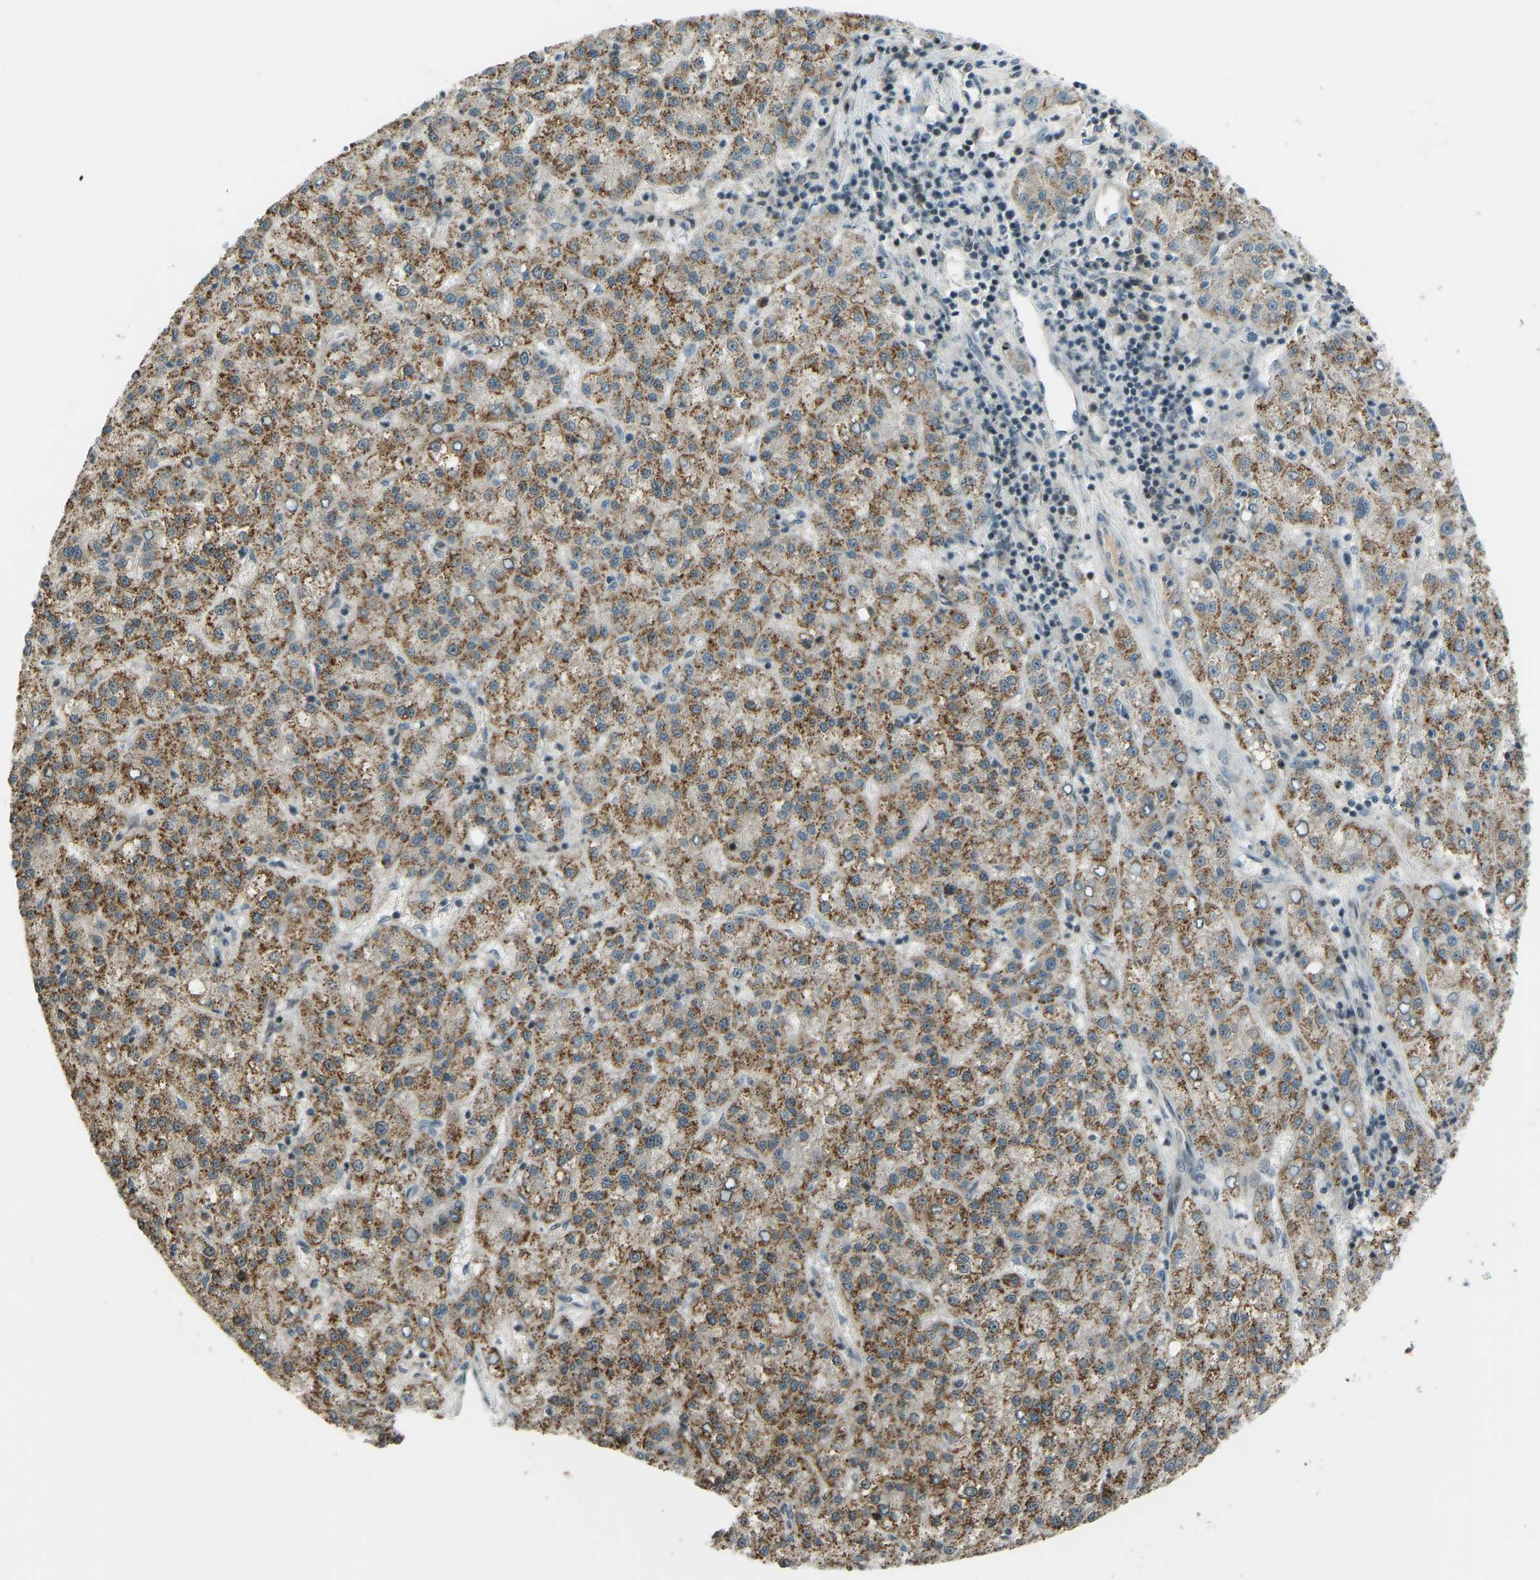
{"staining": {"intensity": "moderate", "quantity": ">75%", "location": "cytoplasmic/membranous"}, "tissue": "liver cancer", "cell_type": "Tumor cells", "image_type": "cancer", "snomed": [{"axis": "morphology", "description": "Carcinoma, Hepatocellular, NOS"}, {"axis": "topography", "description": "Liver"}], "caption": "A photomicrograph showing moderate cytoplasmic/membranous staining in approximately >75% of tumor cells in liver cancer, as visualized by brown immunohistochemical staining.", "gene": "SVOPL", "patient": {"sex": "female", "age": 58}}